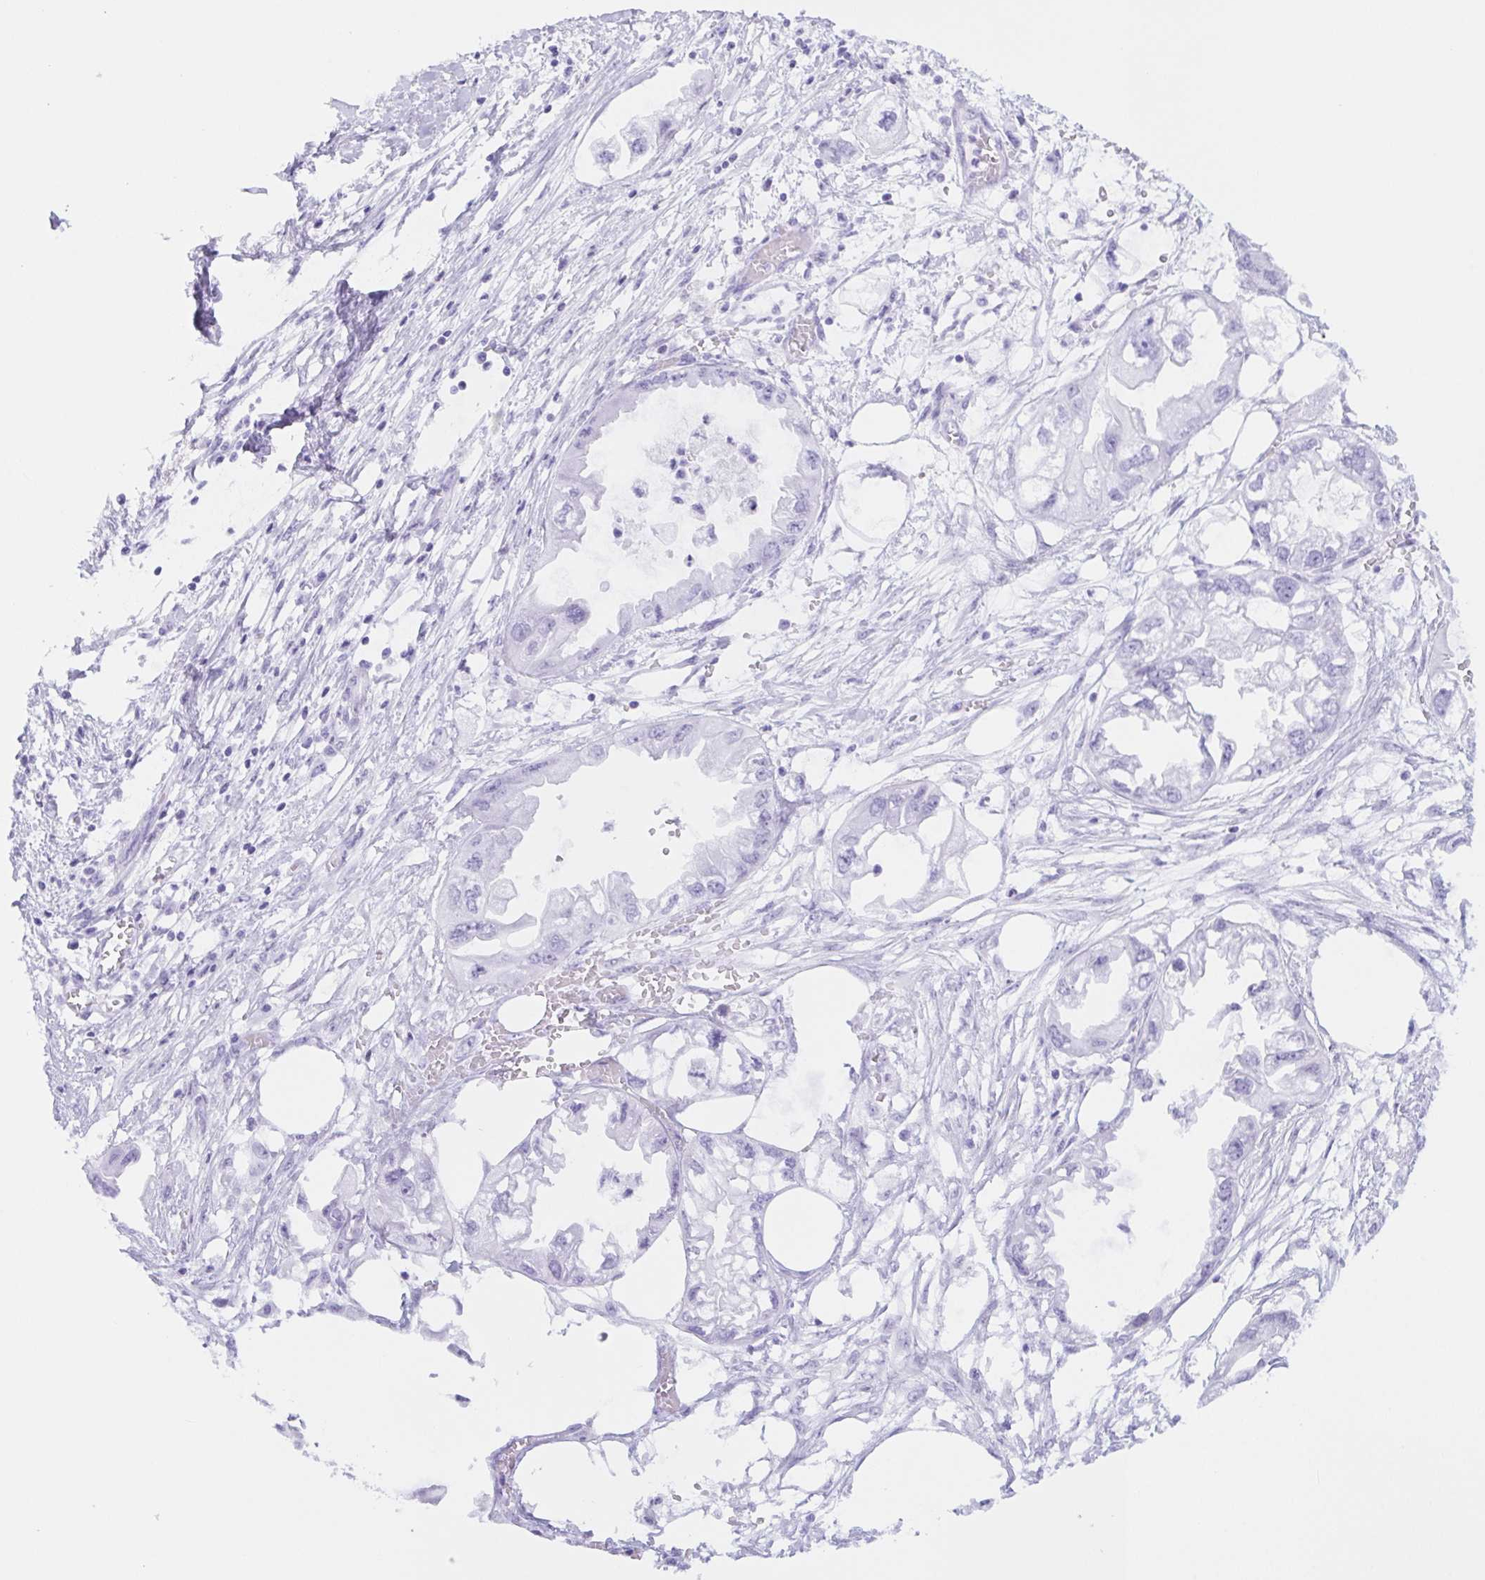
{"staining": {"intensity": "negative", "quantity": "none", "location": "none"}, "tissue": "endometrial cancer", "cell_type": "Tumor cells", "image_type": "cancer", "snomed": [{"axis": "morphology", "description": "Adenocarcinoma, NOS"}, {"axis": "morphology", "description": "Adenocarcinoma, metastatic, NOS"}, {"axis": "topography", "description": "Adipose tissue"}, {"axis": "topography", "description": "Endometrium"}], "caption": "IHC micrograph of neoplastic tissue: endometrial cancer (metastatic adenocarcinoma) stained with DAB reveals no significant protein staining in tumor cells.", "gene": "DYNC2LI1", "patient": {"sex": "female", "age": 67}}